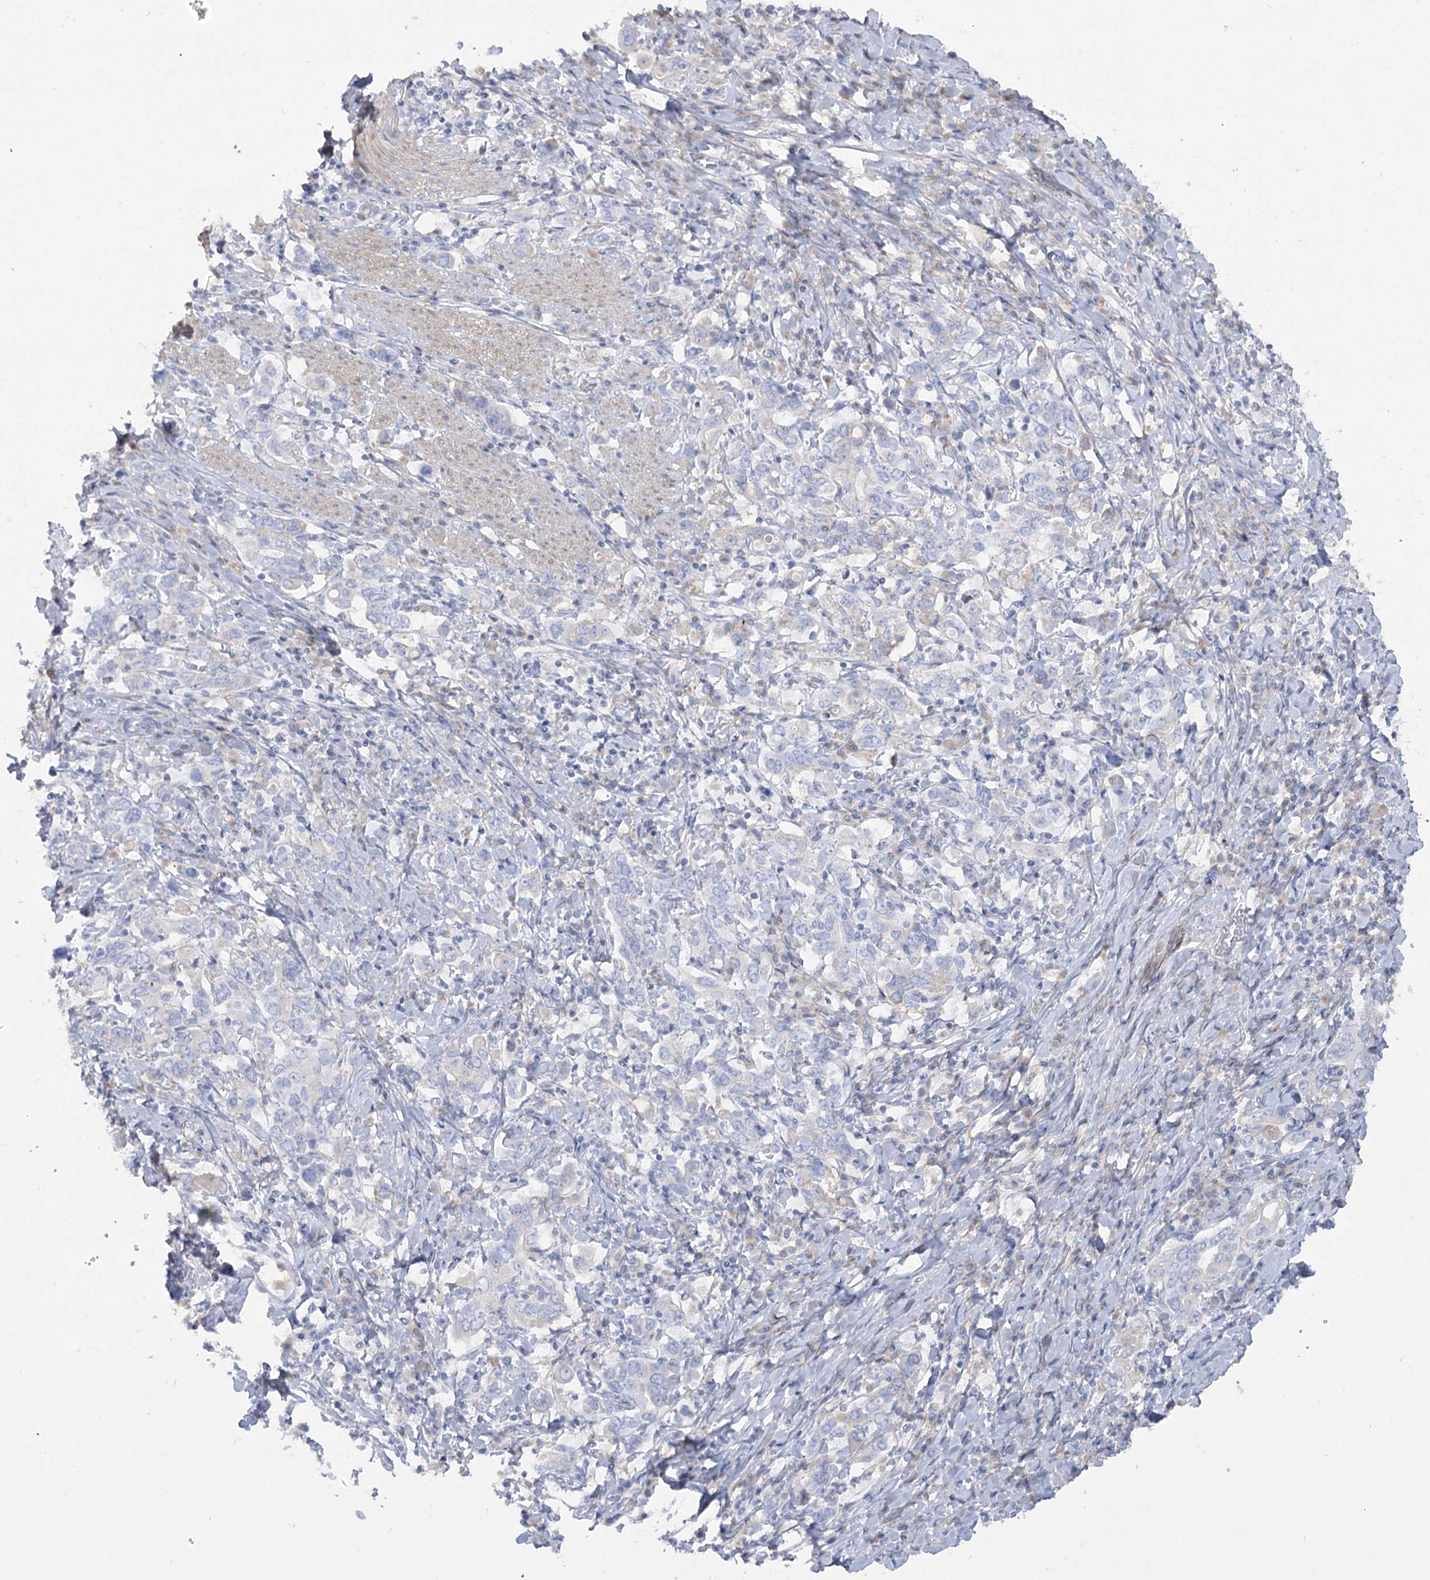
{"staining": {"intensity": "negative", "quantity": "none", "location": "none"}, "tissue": "stomach cancer", "cell_type": "Tumor cells", "image_type": "cancer", "snomed": [{"axis": "morphology", "description": "Adenocarcinoma, NOS"}, {"axis": "topography", "description": "Stomach, upper"}], "caption": "Stomach adenocarcinoma was stained to show a protein in brown. There is no significant staining in tumor cells. (DAB (3,3'-diaminobenzidine) immunohistochemistry (IHC), high magnification).", "gene": "GBF1", "patient": {"sex": "male", "age": 62}}